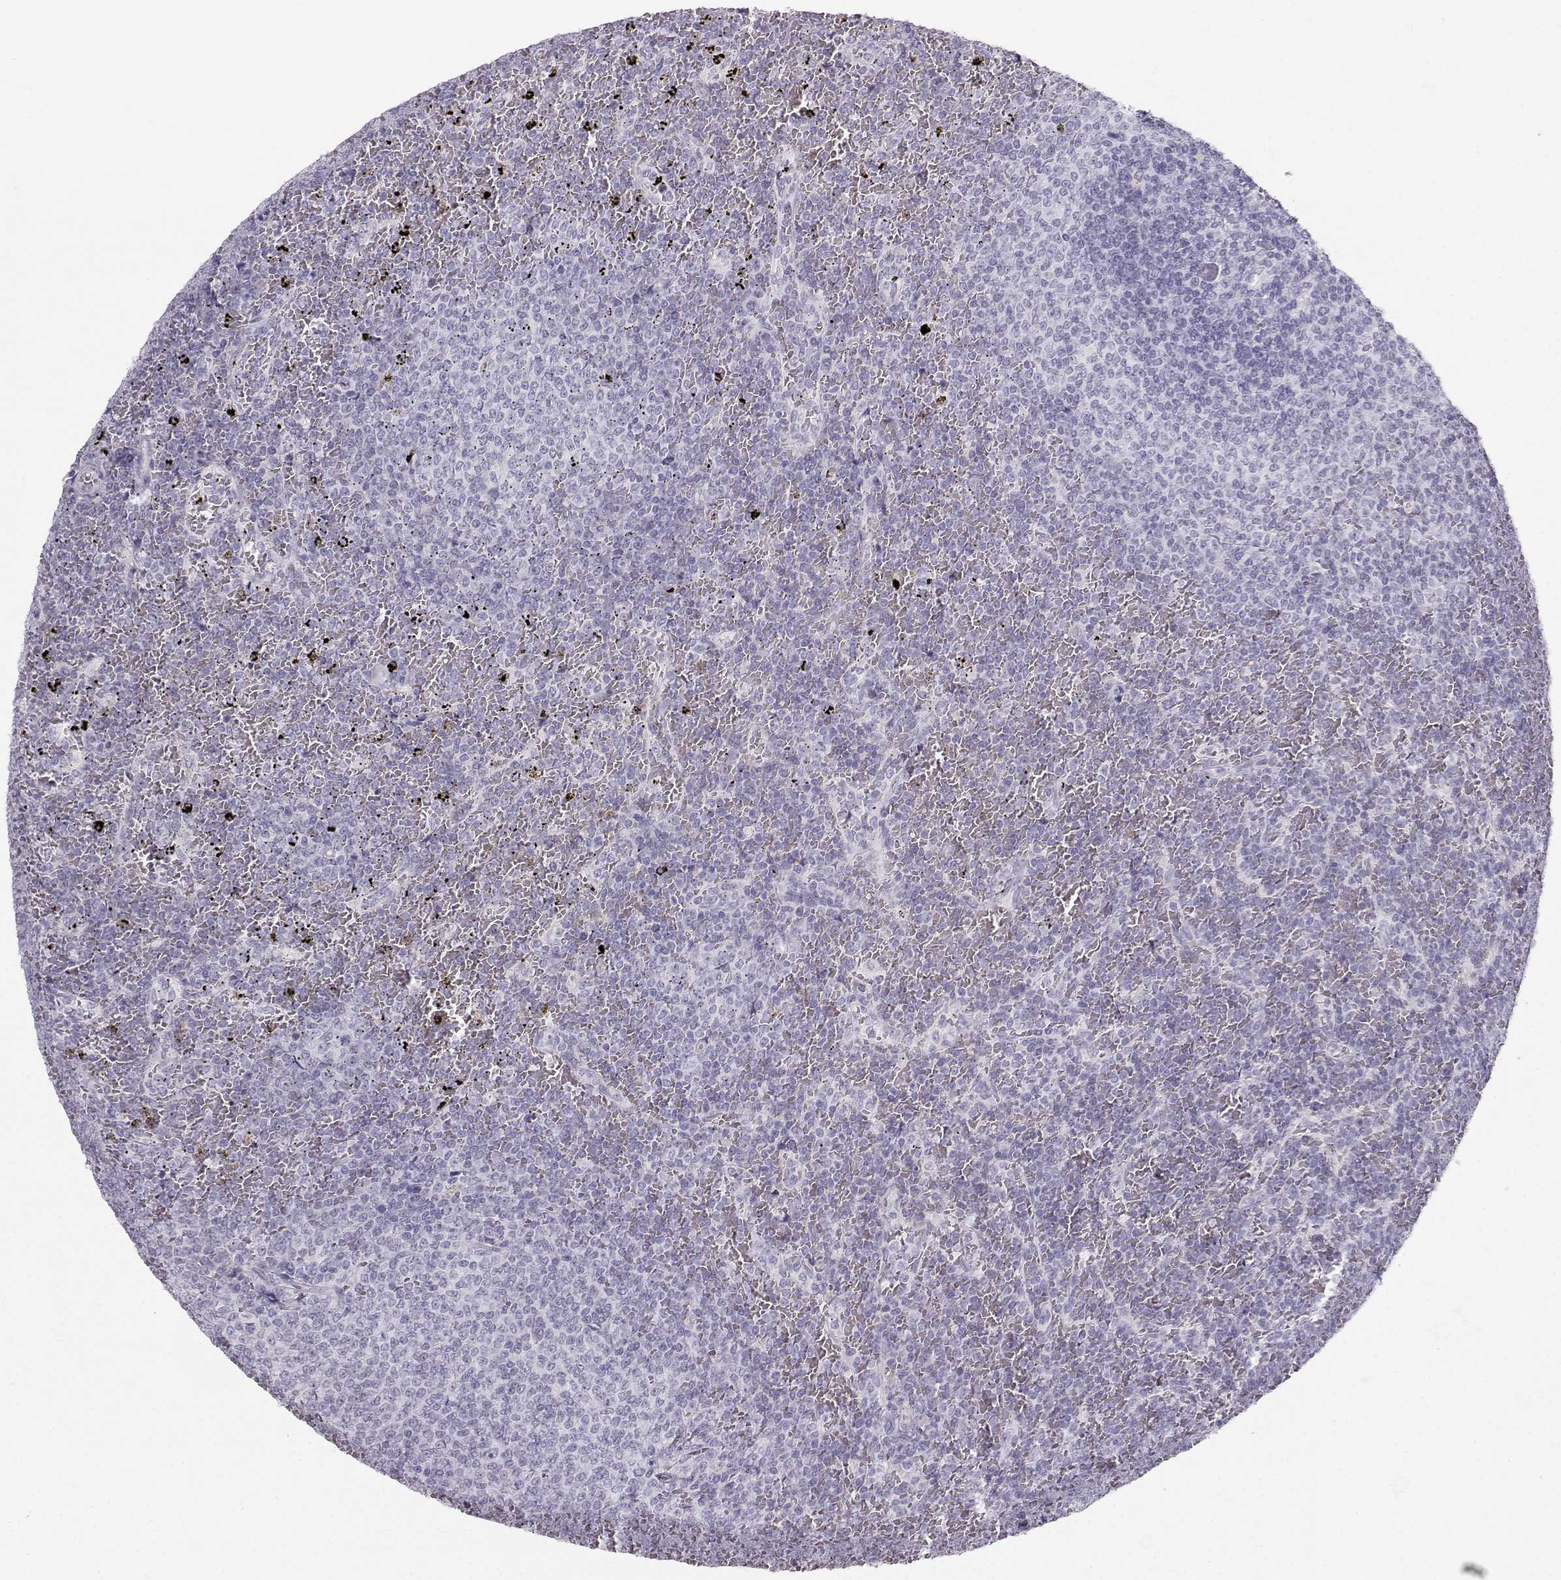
{"staining": {"intensity": "negative", "quantity": "none", "location": "none"}, "tissue": "lymphoma", "cell_type": "Tumor cells", "image_type": "cancer", "snomed": [{"axis": "morphology", "description": "Malignant lymphoma, non-Hodgkin's type, Low grade"}, {"axis": "topography", "description": "Spleen"}], "caption": "This is an immunohistochemistry (IHC) micrograph of low-grade malignant lymphoma, non-Hodgkin's type. There is no staining in tumor cells.", "gene": "CASR", "patient": {"sex": "female", "age": 77}}